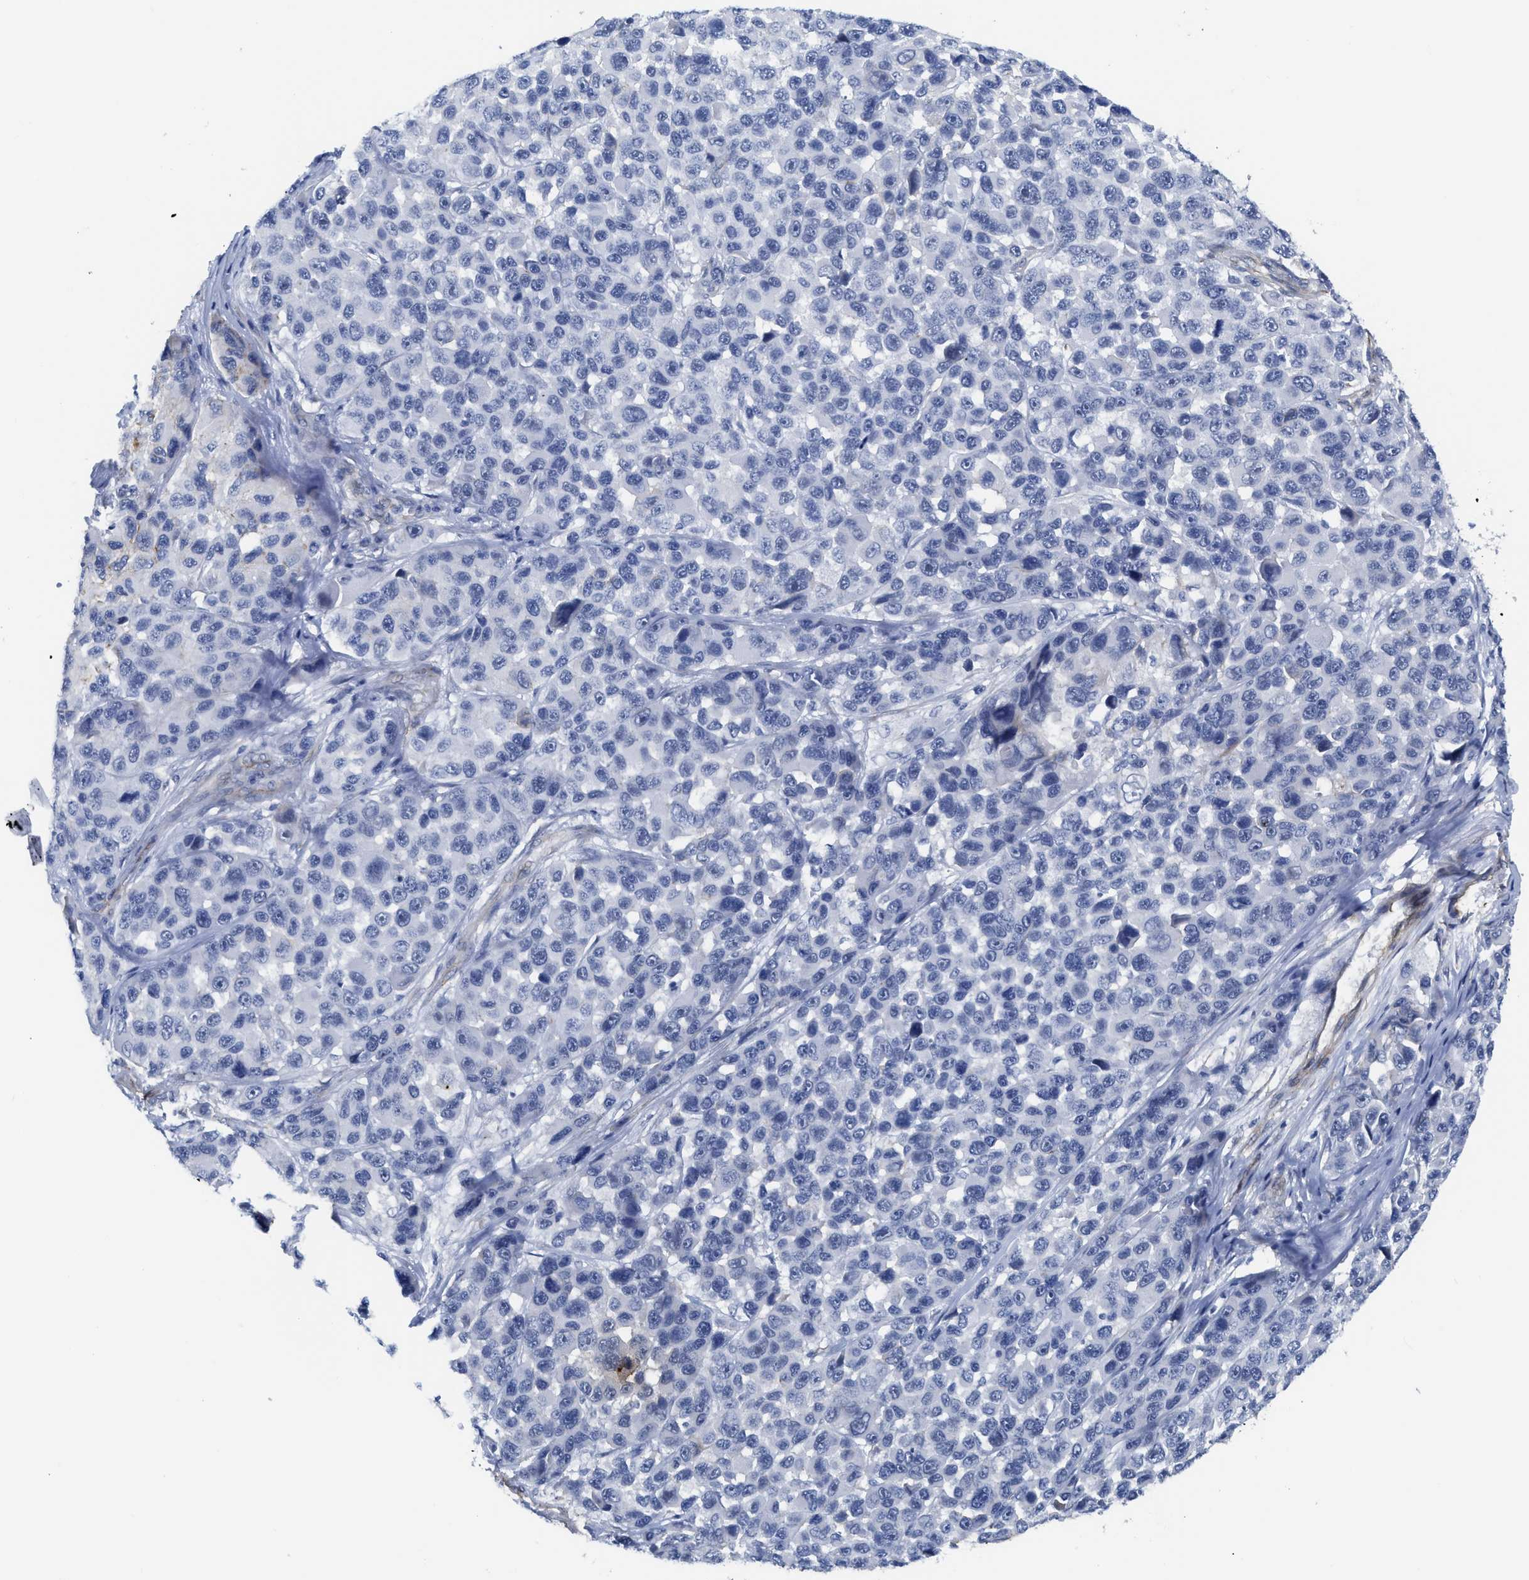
{"staining": {"intensity": "negative", "quantity": "none", "location": "none"}, "tissue": "melanoma", "cell_type": "Tumor cells", "image_type": "cancer", "snomed": [{"axis": "morphology", "description": "Malignant melanoma, NOS"}, {"axis": "topography", "description": "Skin"}], "caption": "This is a photomicrograph of IHC staining of malignant melanoma, which shows no expression in tumor cells. Brightfield microscopy of immunohistochemistry stained with DAB (3,3'-diaminobenzidine) (brown) and hematoxylin (blue), captured at high magnification.", "gene": "TUB", "patient": {"sex": "male", "age": 53}}